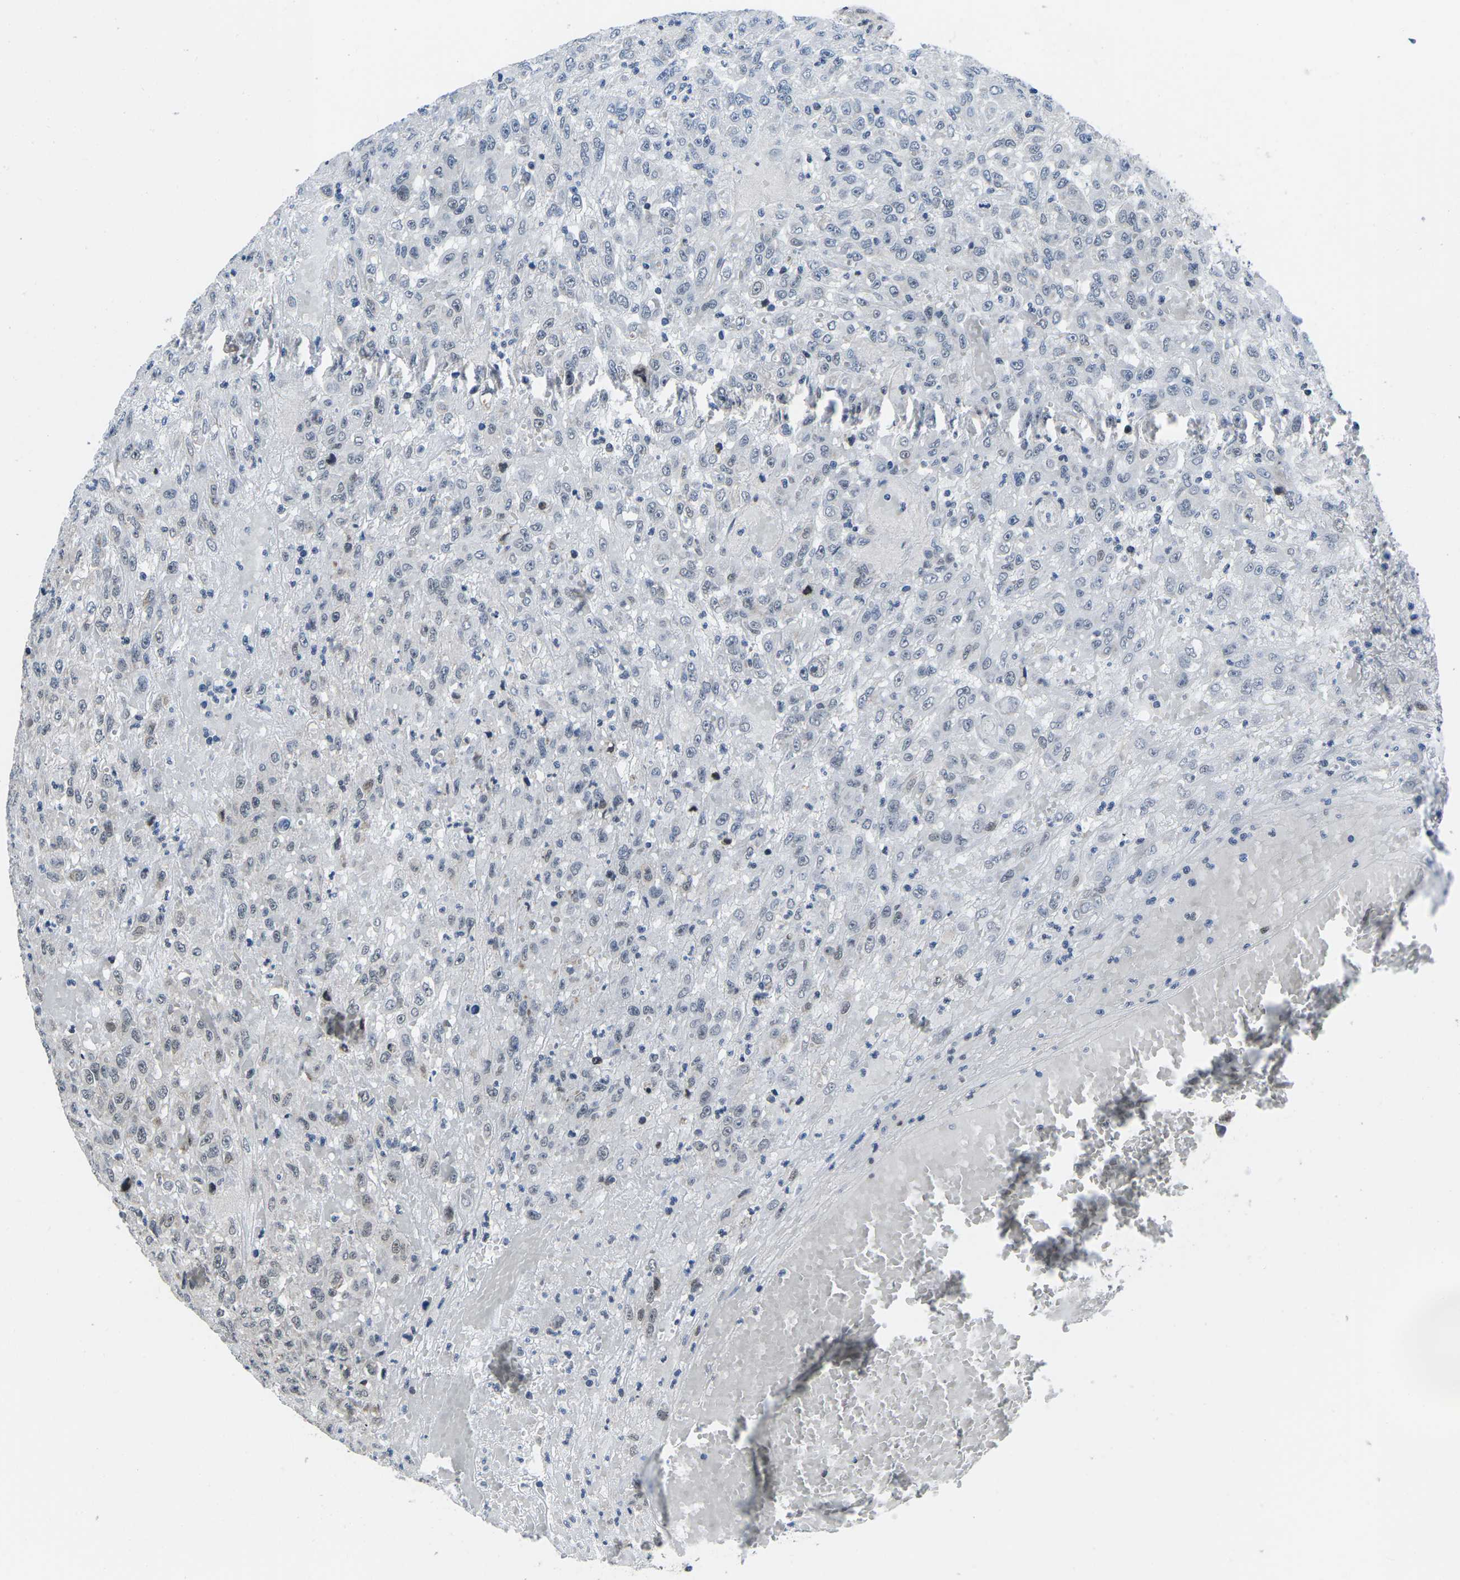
{"staining": {"intensity": "weak", "quantity": "25%-75%", "location": "nuclear"}, "tissue": "urothelial cancer", "cell_type": "Tumor cells", "image_type": "cancer", "snomed": [{"axis": "morphology", "description": "Urothelial carcinoma, High grade"}, {"axis": "topography", "description": "Urinary bladder"}], "caption": "Urothelial carcinoma (high-grade) was stained to show a protein in brown. There is low levels of weak nuclear staining in approximately 25%-75% of tumor cells.", "gene": "CDC73", "patient": {"sex": "male", "age": 46}}